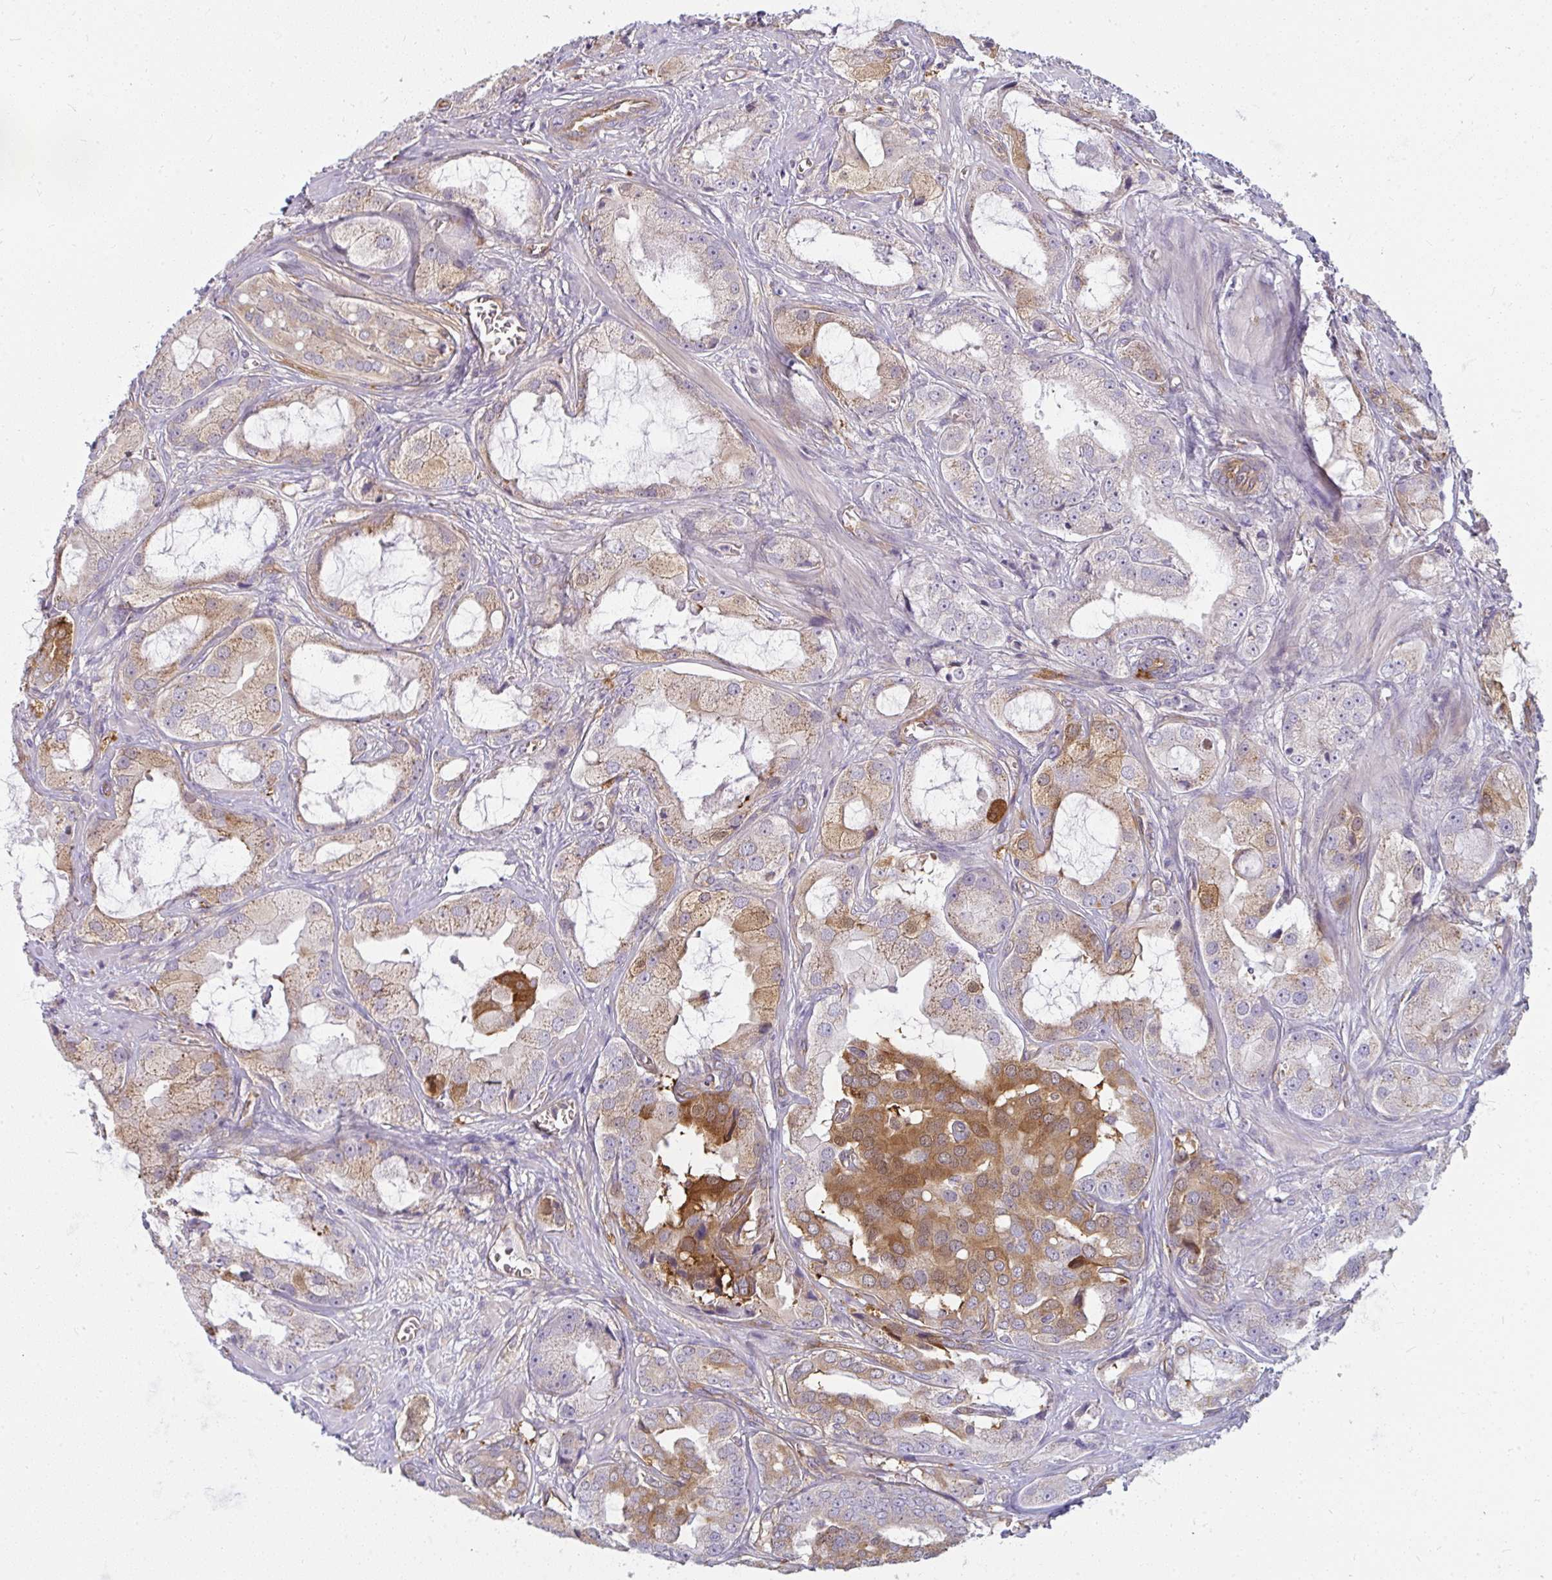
{"staining": {"intensity": "moderate", "quantity": "25%-75%", "location": "cytoplasmic/membranous"}, "tissue": "prostate cancer", "cell_type": "Tumor cells", "image_type": "cancer", "snomed": [{"axis": "morphology", "description": "Adenocarcinoma, High grade"}, {"axis": "topography", "description": "Prostate"}], "caption": "Tumor cells show moderate cytoplasmic/membranous expression in about 25%-75% of cells in high-grade adenocarcinoma (prostate). (brown staining indicates protein expression, while blue staining denotes nuclei).", "gene": "IFIT3", "patient": {"sex": "male", "age": 64}}